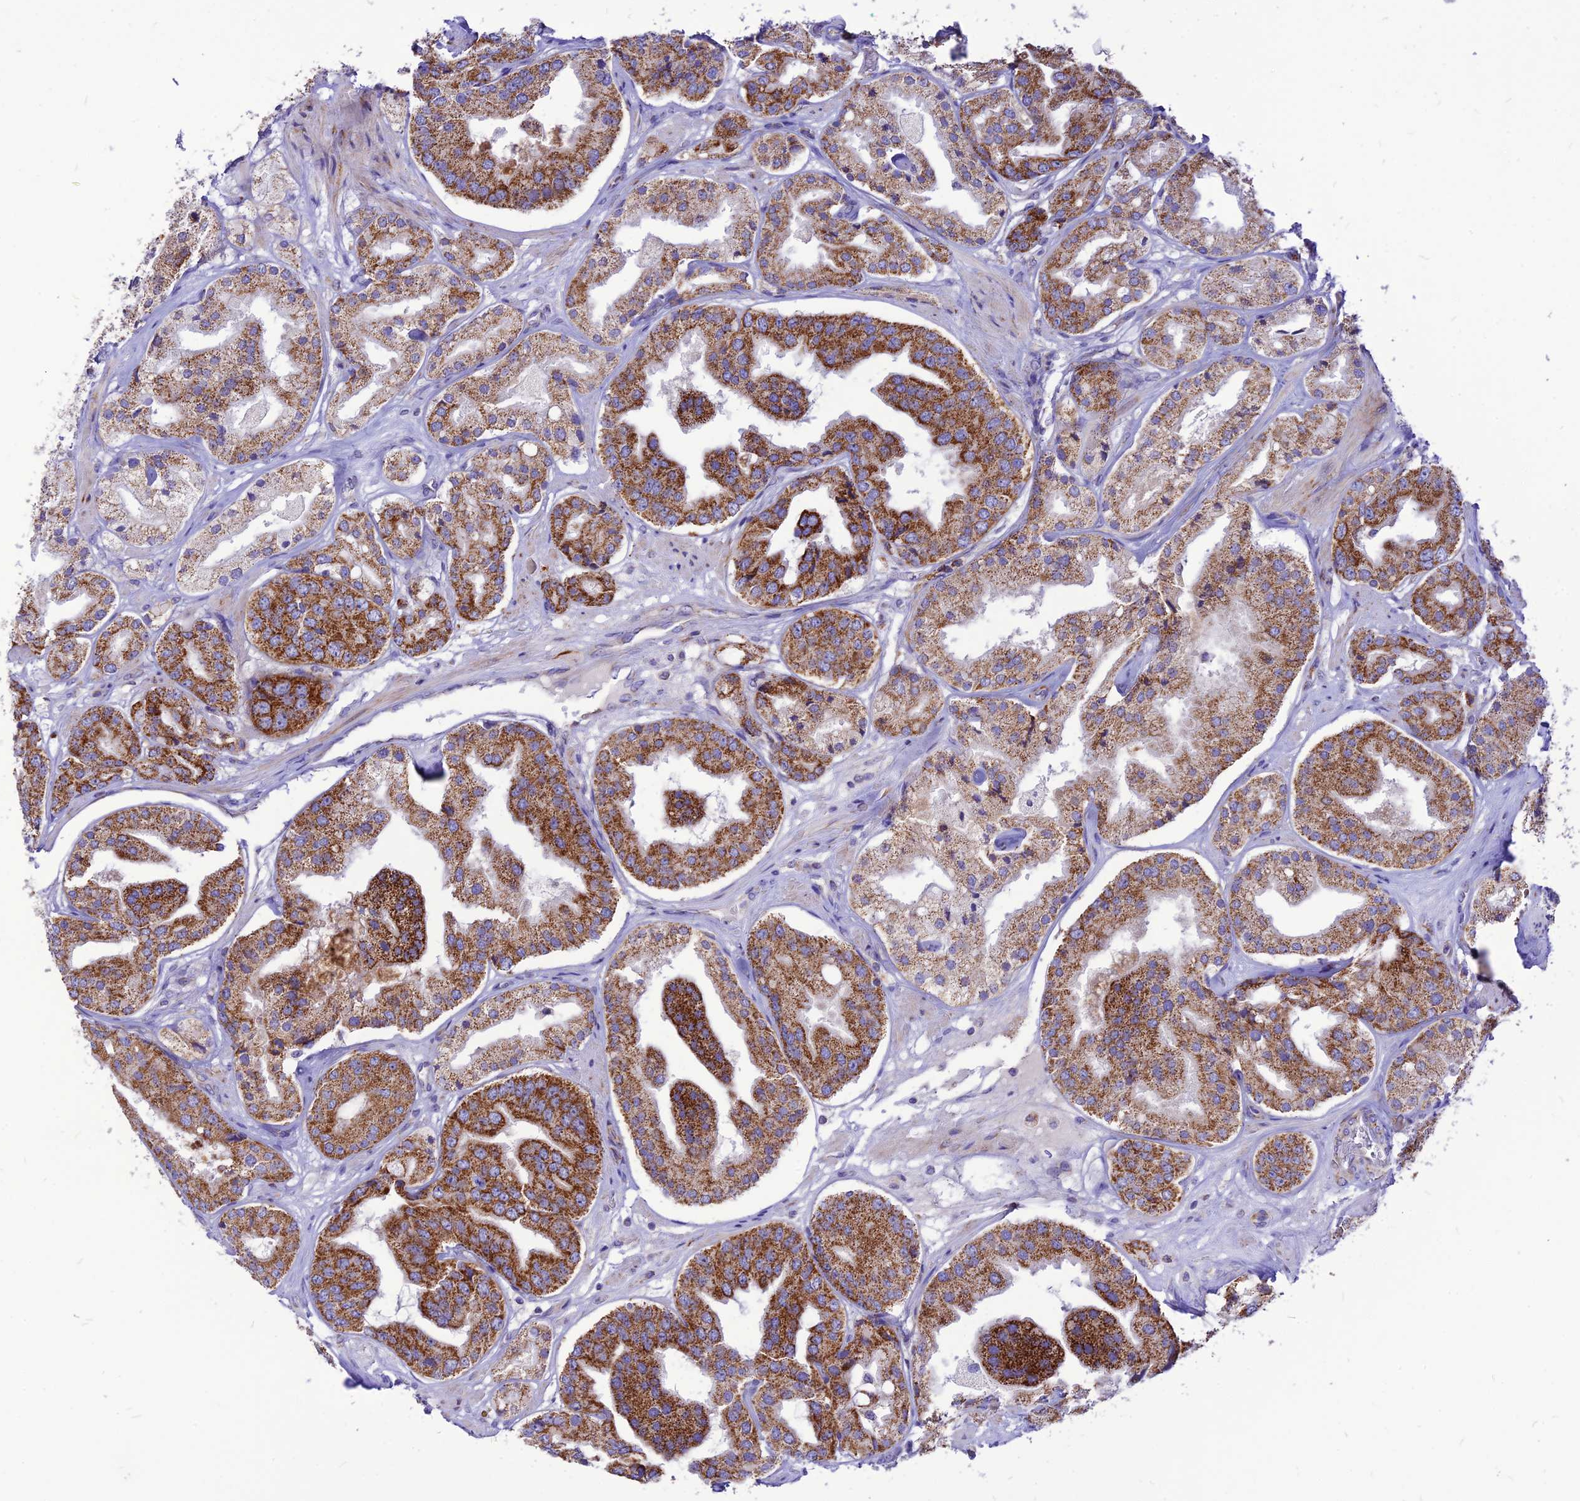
{"staining": {"intensity": "strong", "quantity": ">75%", "location": "cytoplasmic/membranous"}, "tissue": "prostate cancer", "cell_type": "Tumor cells", "image_type": "cancer", "snomed": [{"axis": "morphology", "description": "Adenocarcinoma, High grade"}, {"axis": "topography", "description": "Prostate"}], "caption": "The image shows immunohistochemical staining of prostate cancer (high-grade adenocarcinoma). There is strong cytoplasmic/membranous staining is identified in about >75% of tumor cells. (brown staining indicates protein expression, while blue staining denotes nuclei).", "gene": "ECI1", "patient": {"sex": "male", "age": 63}}